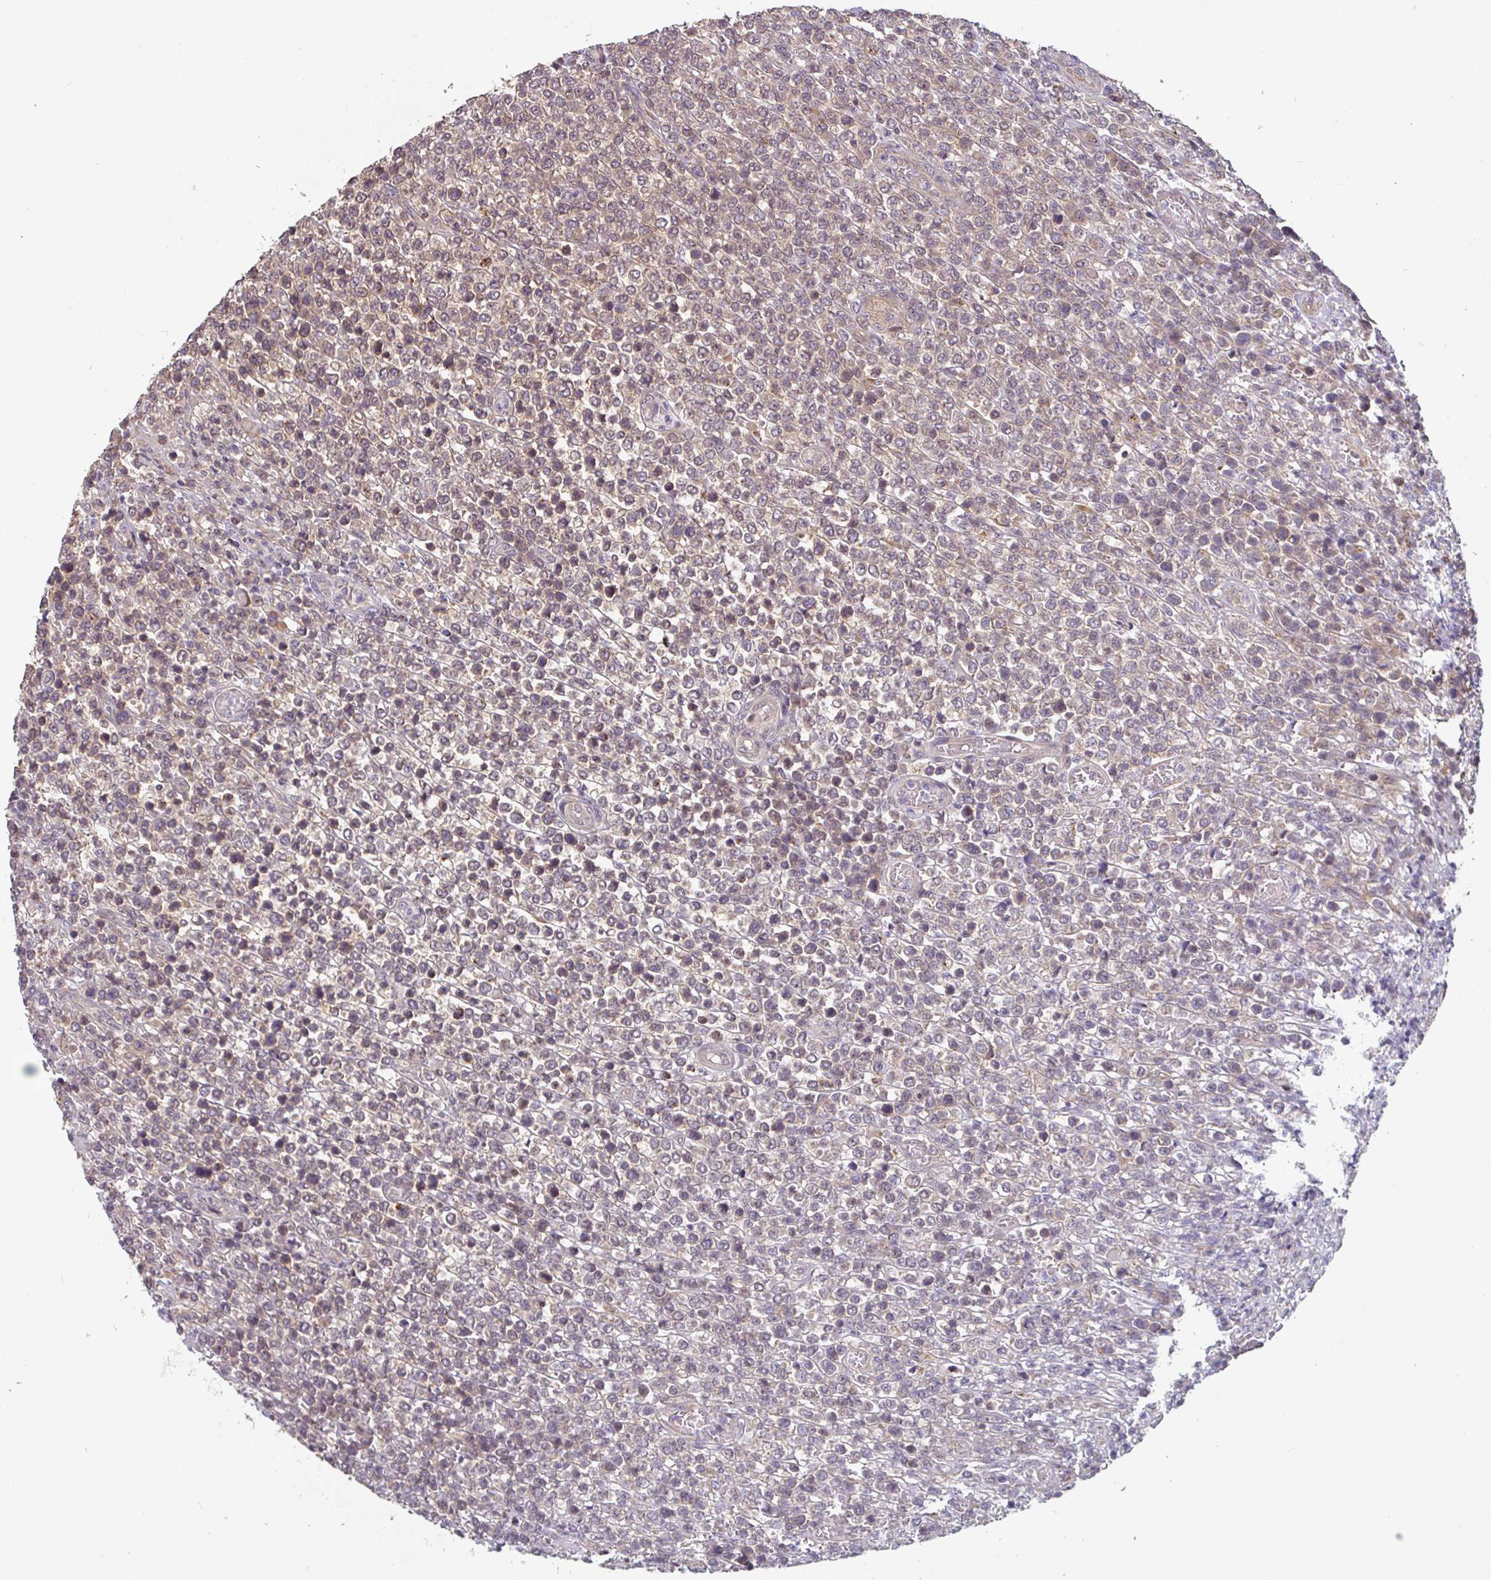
{"staining": {"intensity": "weak", "quantity": "25%-75%", "location": "cytoplasmic/membranous"}, "tissue": "lymphoma", "cell_type": "Tumor cells", "image_type": "cancer", "snomed": [{"axis": "morphology", "description": "Malignant lymphoma, non-Hodgkin's type, High grade"}, {"axis": "topography", "description": "Soft tissue"}], "caption": "A histopathology image of human lymphoma stained for a protein reveals weak cytoplasmic/membranous brown staining in tumor cells.", "gene": "RANGRF", "patient": {"sex": "female", "age": 56}}